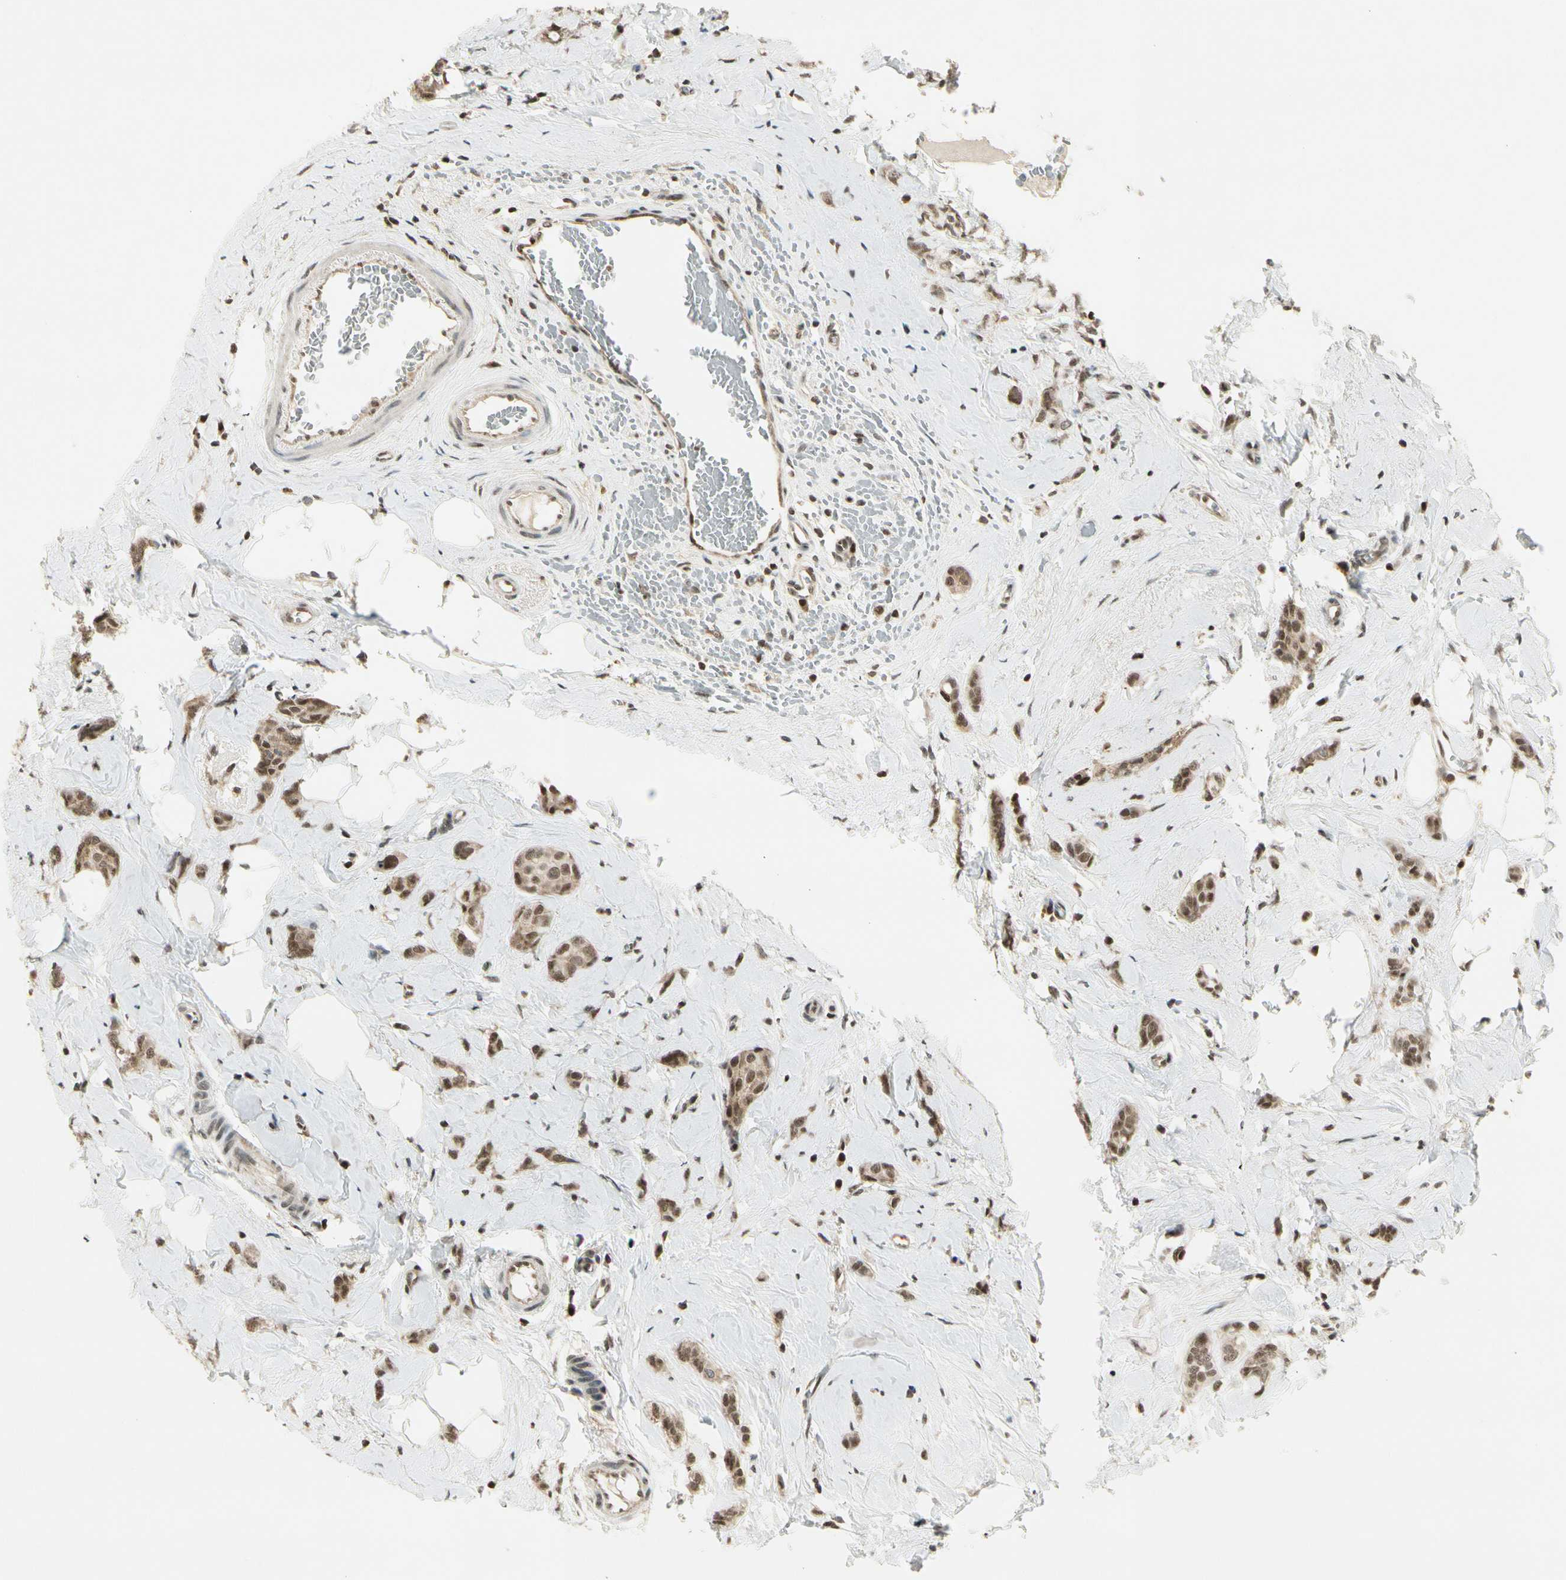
{"staining": {"intensity": "moderate", "quantity": "25%-75%", "location": "cytoplasmic/membranous,nuclear"}, "tissue": "breast cancer", "cell_type": "Tumor cells", "image_type": "cancer", "snomed": [{"axis": "morphology", "description": "Lobular carcinoma"}, {"axis": "topography", "description": "Breast"}], "caption": "Immunohistochemistry (IHC) of breast lobular carcinoma displays medium levels of moderate cytoplasmic/membranous and nuclear staining in about 25%-75% of tumor cells.", "gene": "SMN2", "patient": {"sex": "female", "age": 60}}